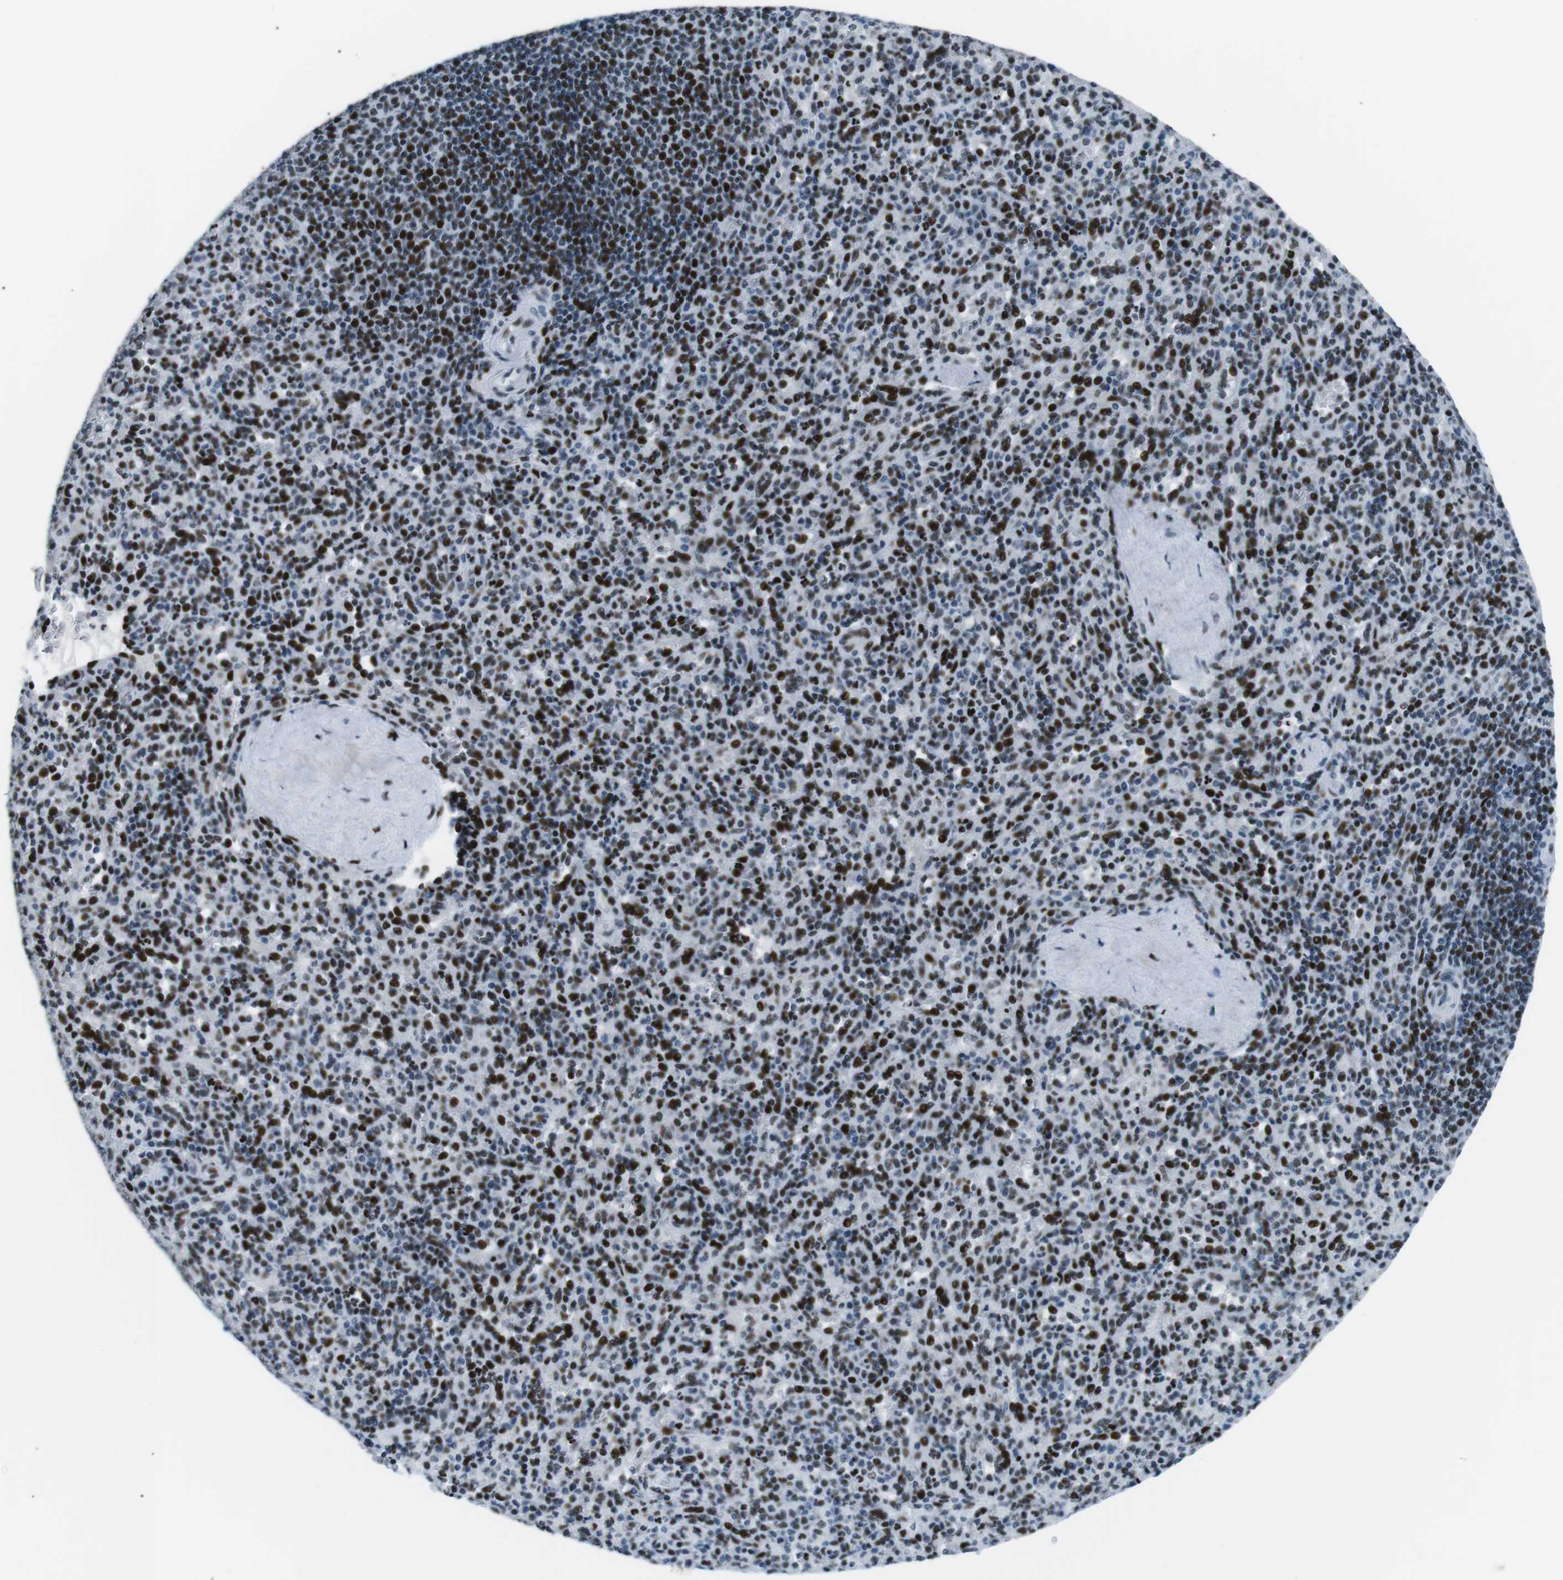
{"staining": {"intensity": "strong", "quantity": "25%-75%", "location": "nuclear"}, "tissue": "spleen", "cell_type": "Cells in red pulp", "image_type": "normal", "snomed": [{"axis": "morphology", "description": "Normal tissue, NOS"}, {"axis": "topography", "description": "Spleen"}], "caption": "Immunohistochemical staining of unremarkable human spleen exhibits 25%-75% levels of strong nuclear protein positivity in approximately 25%-75% of cells in red pulp. The staining is performed using DAB brown chromogen to label protein expression. The nuclei are counter-stained blue using hematoxylin.", "gene": "PML", "patient": {"sex": "male", "age": 36}}